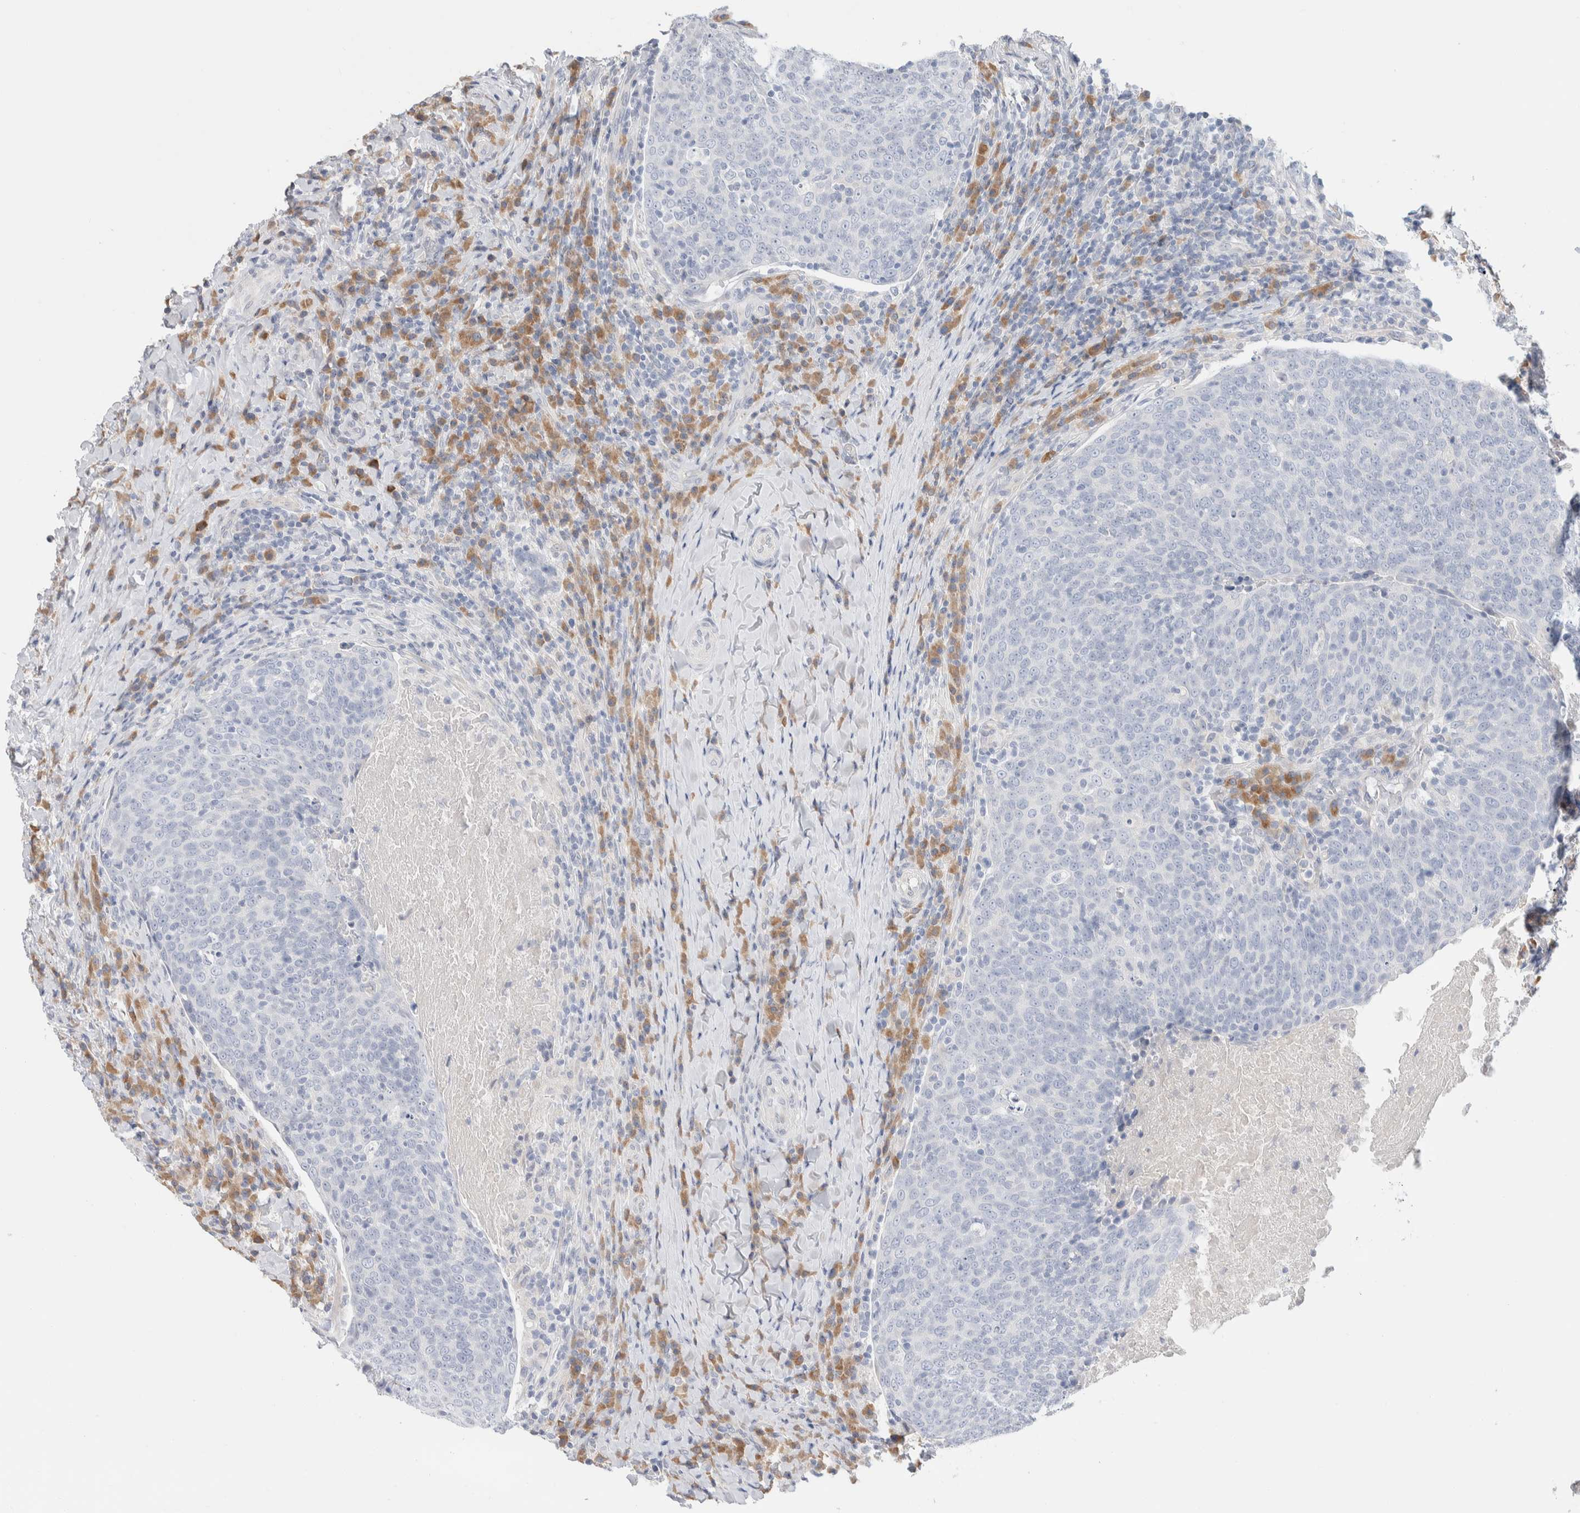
{"staining": {"intensity": "negative", "quantity": "none", "location": "none"}, "tissue": "head and neck cancer", "cell_type": "Tumor cells", "image_type": "cancer", "snomed": [{"axis": "morphology", "description": "Squamous cell carcinoma, NOS"}, {"axis": "morphology", "description": "Squamous cell carcinoma, metastatic, NOS"}, {"axis": "topography", "description": "Lymph node"}, {"axis": "topography", "description": "Head-Neck"}], "caption": "Micrograph shows no significant protein positivity in tumor cells of head and neck cancer. The staining is performed using DAB brown chromogen with nuclei counter-stained in using hematoxylin.", "gene": "RUSF1", "patient": {"sex": "male", "age": 62}}